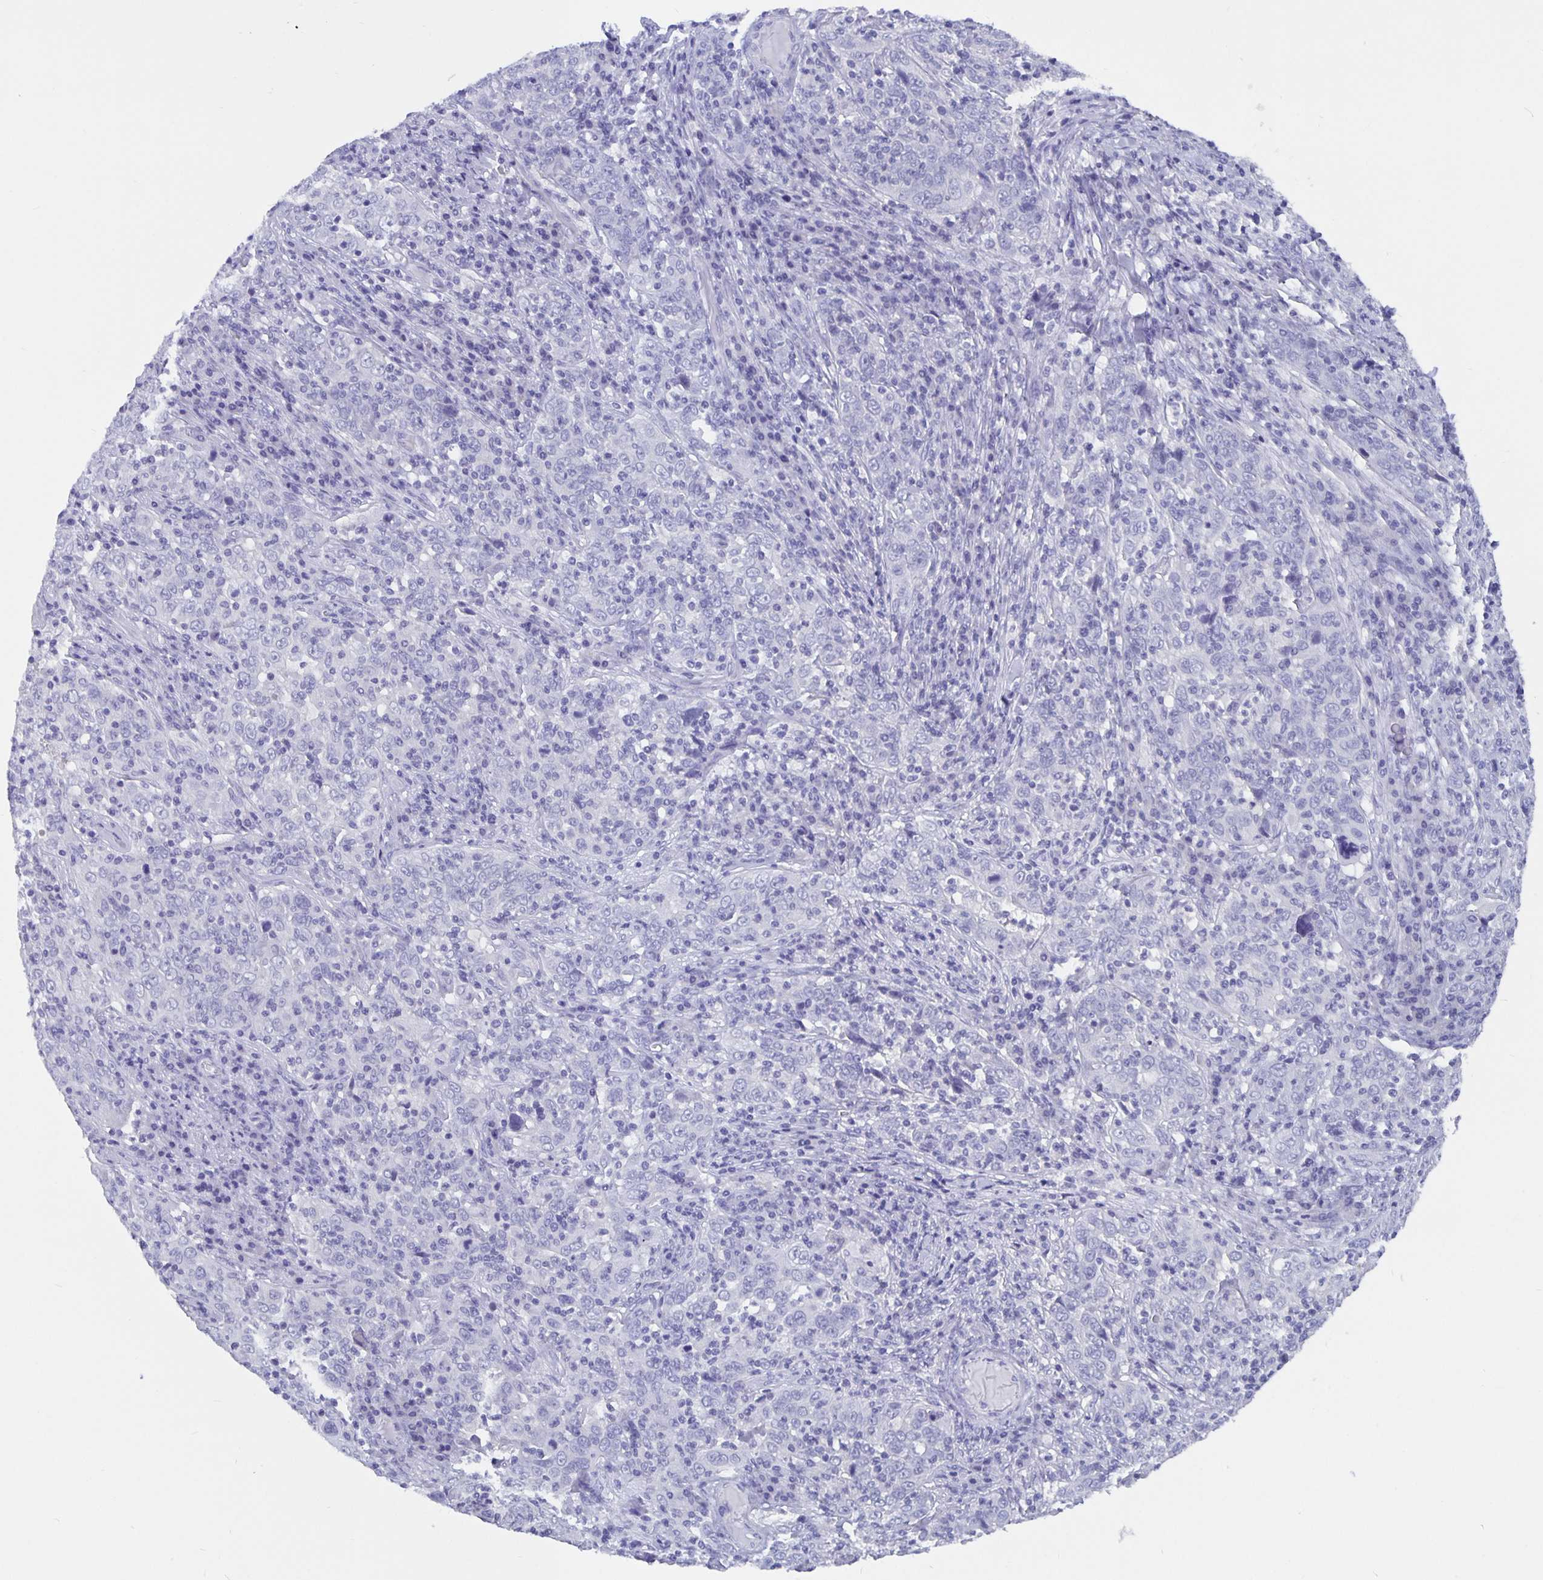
{"staining": {"intensity": "negative", "quantity": "none", "location": "none"}, "tissue": "cervical cancer", "cell_type": "Tumor cells", "image_type": "cancer", "snomed": [{"axis": "morphology", "description": "Squamous cell carcinoma, NOS"}, {"axis": "topography", "description": "Cervix"}], "caption": "Immunohistochemistry (IHC) image of neoplastic tissue: human squamous cell carcinoma (cervical) stained with DAB demonstrates no significant protein positivity in tumor cells. (Immunohistochemistry (IHC), brightfield microscopy, high magnification).", "gene": "ODF3B", "patient": {"sex": "female", "age": 46}}